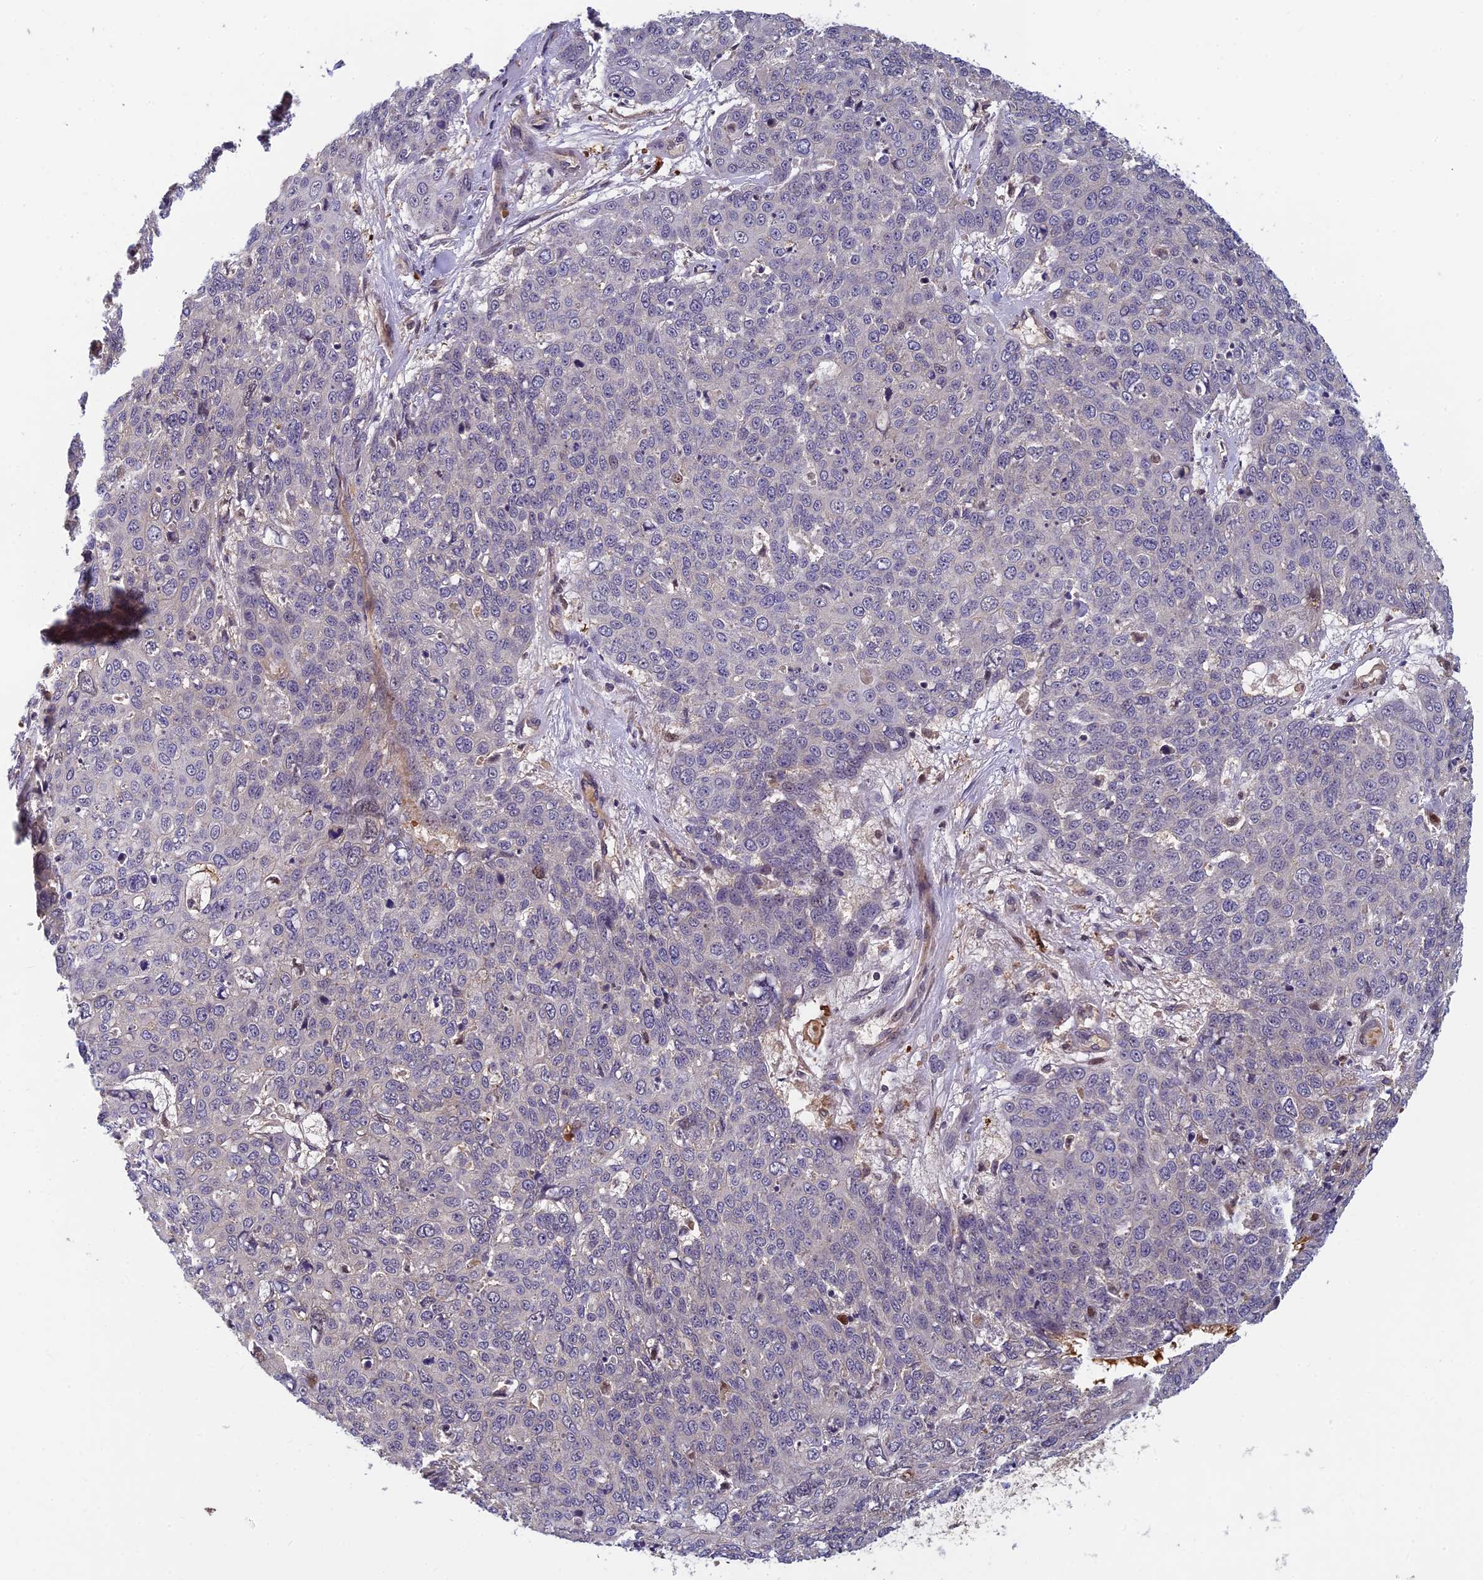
{"staining": {"intensity": "negative", "quantity": "none", "location": "none"}, "tissue": "skin cancer", "cell_type": "Tumor cells", "image_type": "cancer", "snomed": [{"axis": "morphology", "description": "Squamous cell carcinoma, NOS"}, {"axis": "topography", "description": "Skin"}], "caption": "Immunohistochemistry (IHC) micrograph of skin cancer (squamous cell carcinoma) stained for a protein (brown), which demonstrates no positivity in tumor cells.", "gene": "PIKFYVE", "patient": {"sex": "male", "age": 71}}